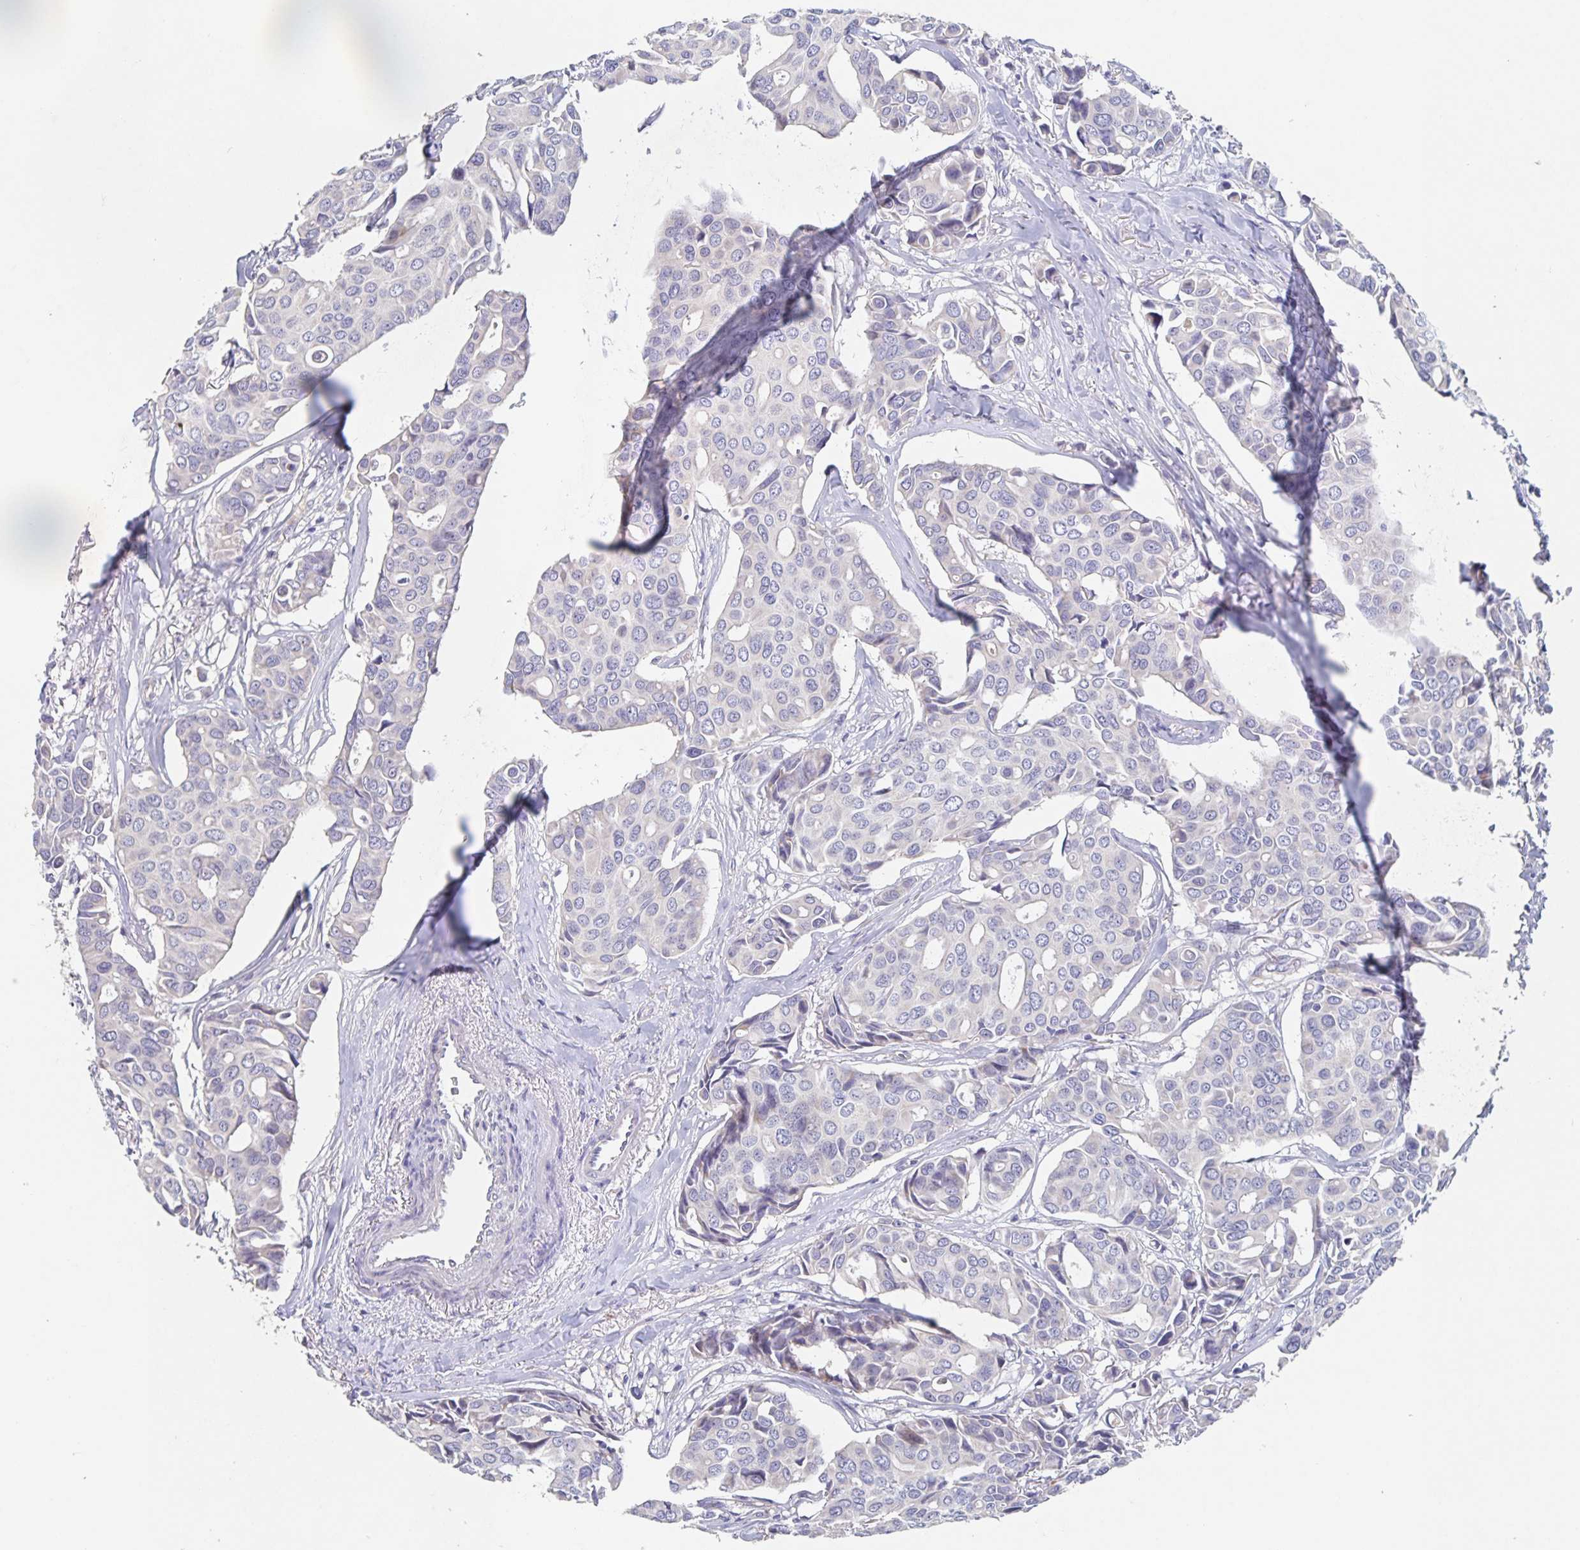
{"staining": {"intensity": "negative", "quantity": "none", "location": "none"}, "tissue": "breast cancer", "cell_type": "Tumor cells", "image_type": "cancer", "snomed": [{"axis": "morphology", "description": "Duct carcinoma"}, {"axis": "topography", "description": "Breast"}], "caption": "The image demonstrates no staining of tumor cells in breast cancer.", "gene": "CDC42BPG", "patient": {"sex": "female", "age": 54}}